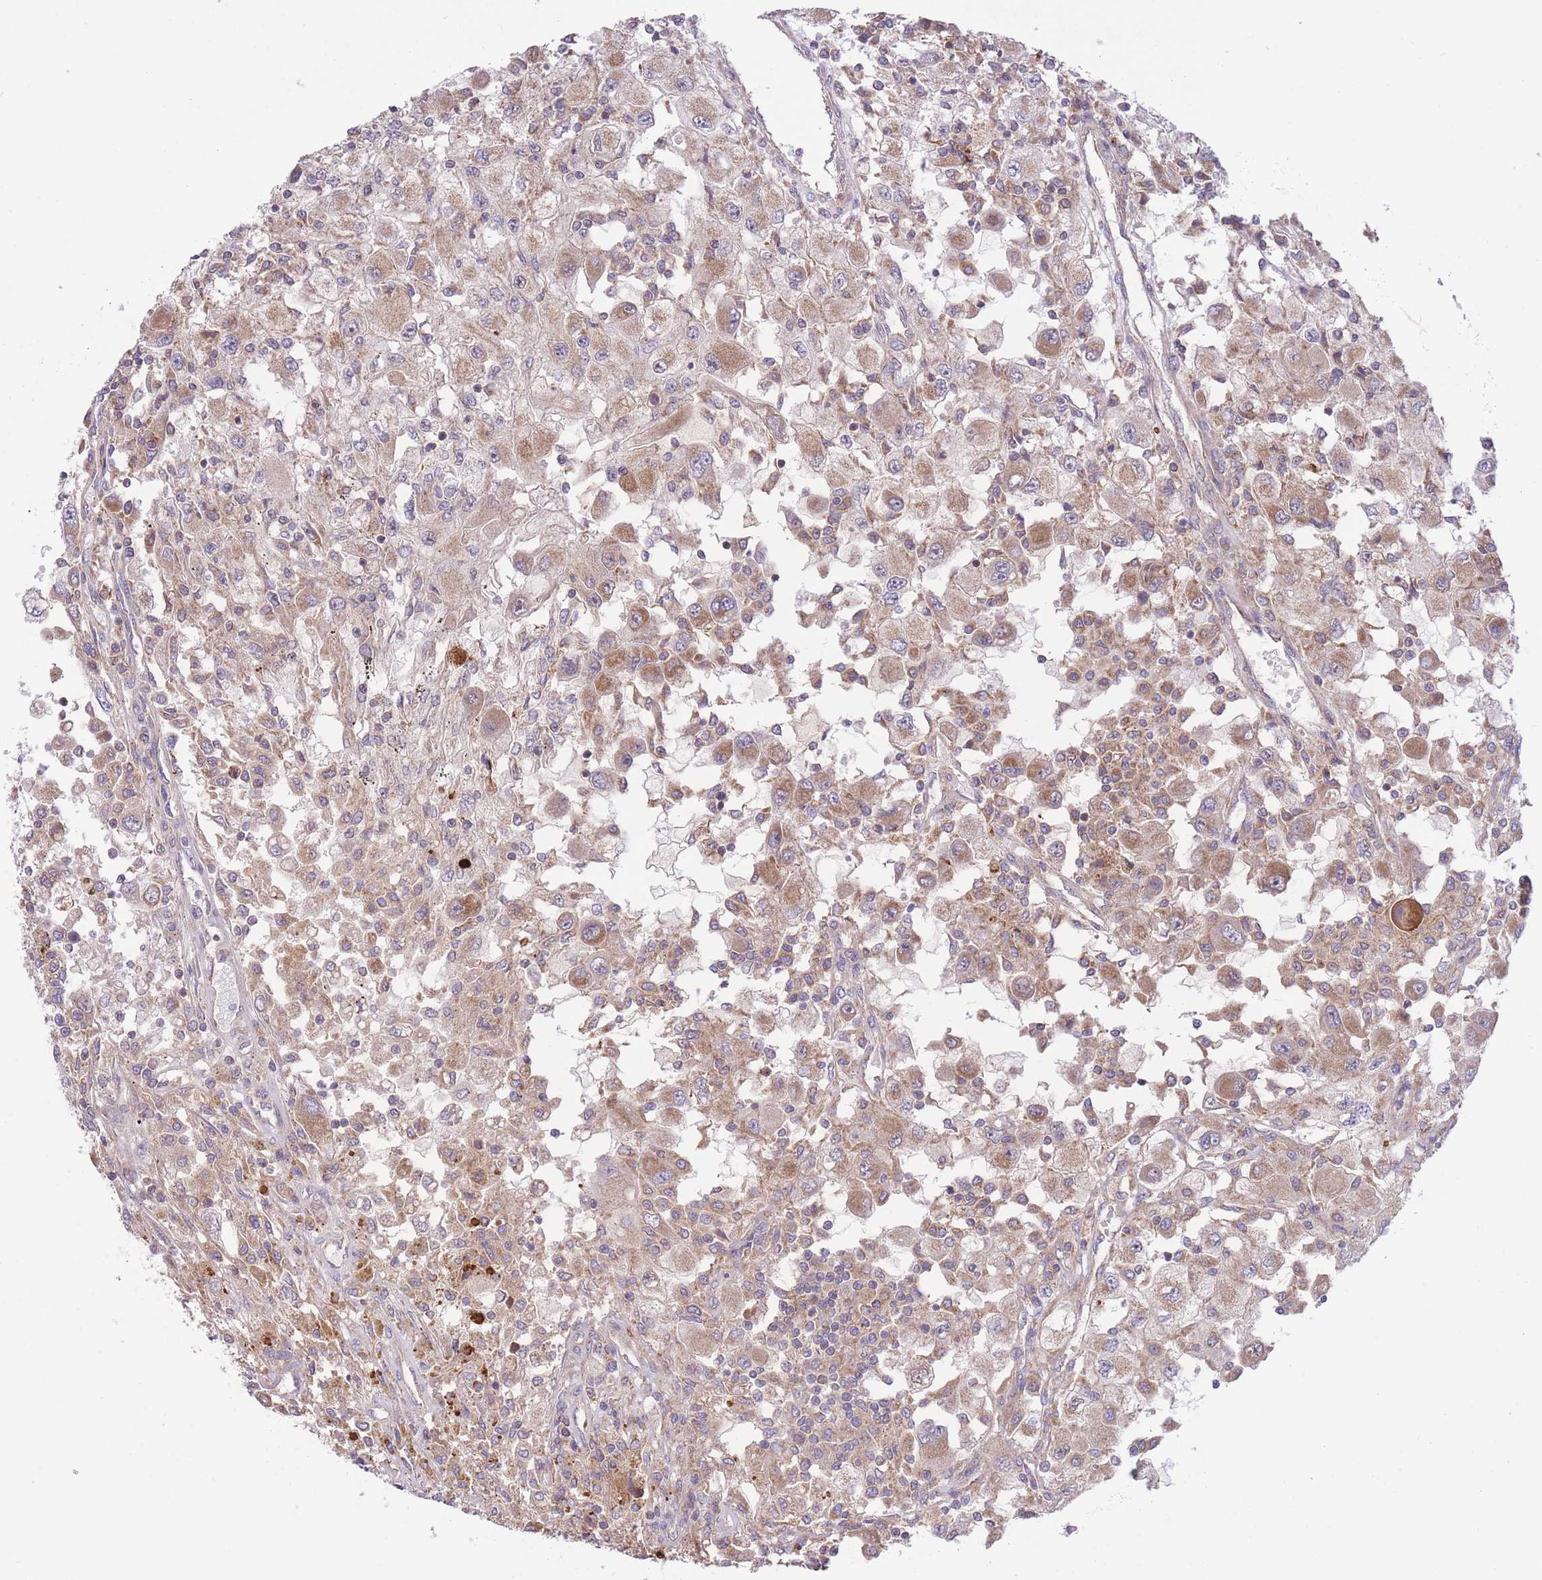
{"staining": {"intensity": "moderate", "quantity": ">75%", "location": "cytoplasmic/membranous"}, "tissue": "renal cancer", "cell_type": "Tumor cells", "image_type": "cancer", "snomed": [{"axis": "morphology", "description": "Adenocarcinoma, NOS"}, {"axis": "topography", "description": "Kidney"}], "caption": "Immunohistochemical staining of human renal adenocarcinoma displays medium levels of moderate cytoplasmic/membranous protein staining in approximately >75% of tumor cells. (Brightfield microscopy of DAB IHC at high magnification).", "gene": "ATP13A2", "patient": {"sex": "female", "age": 67}}